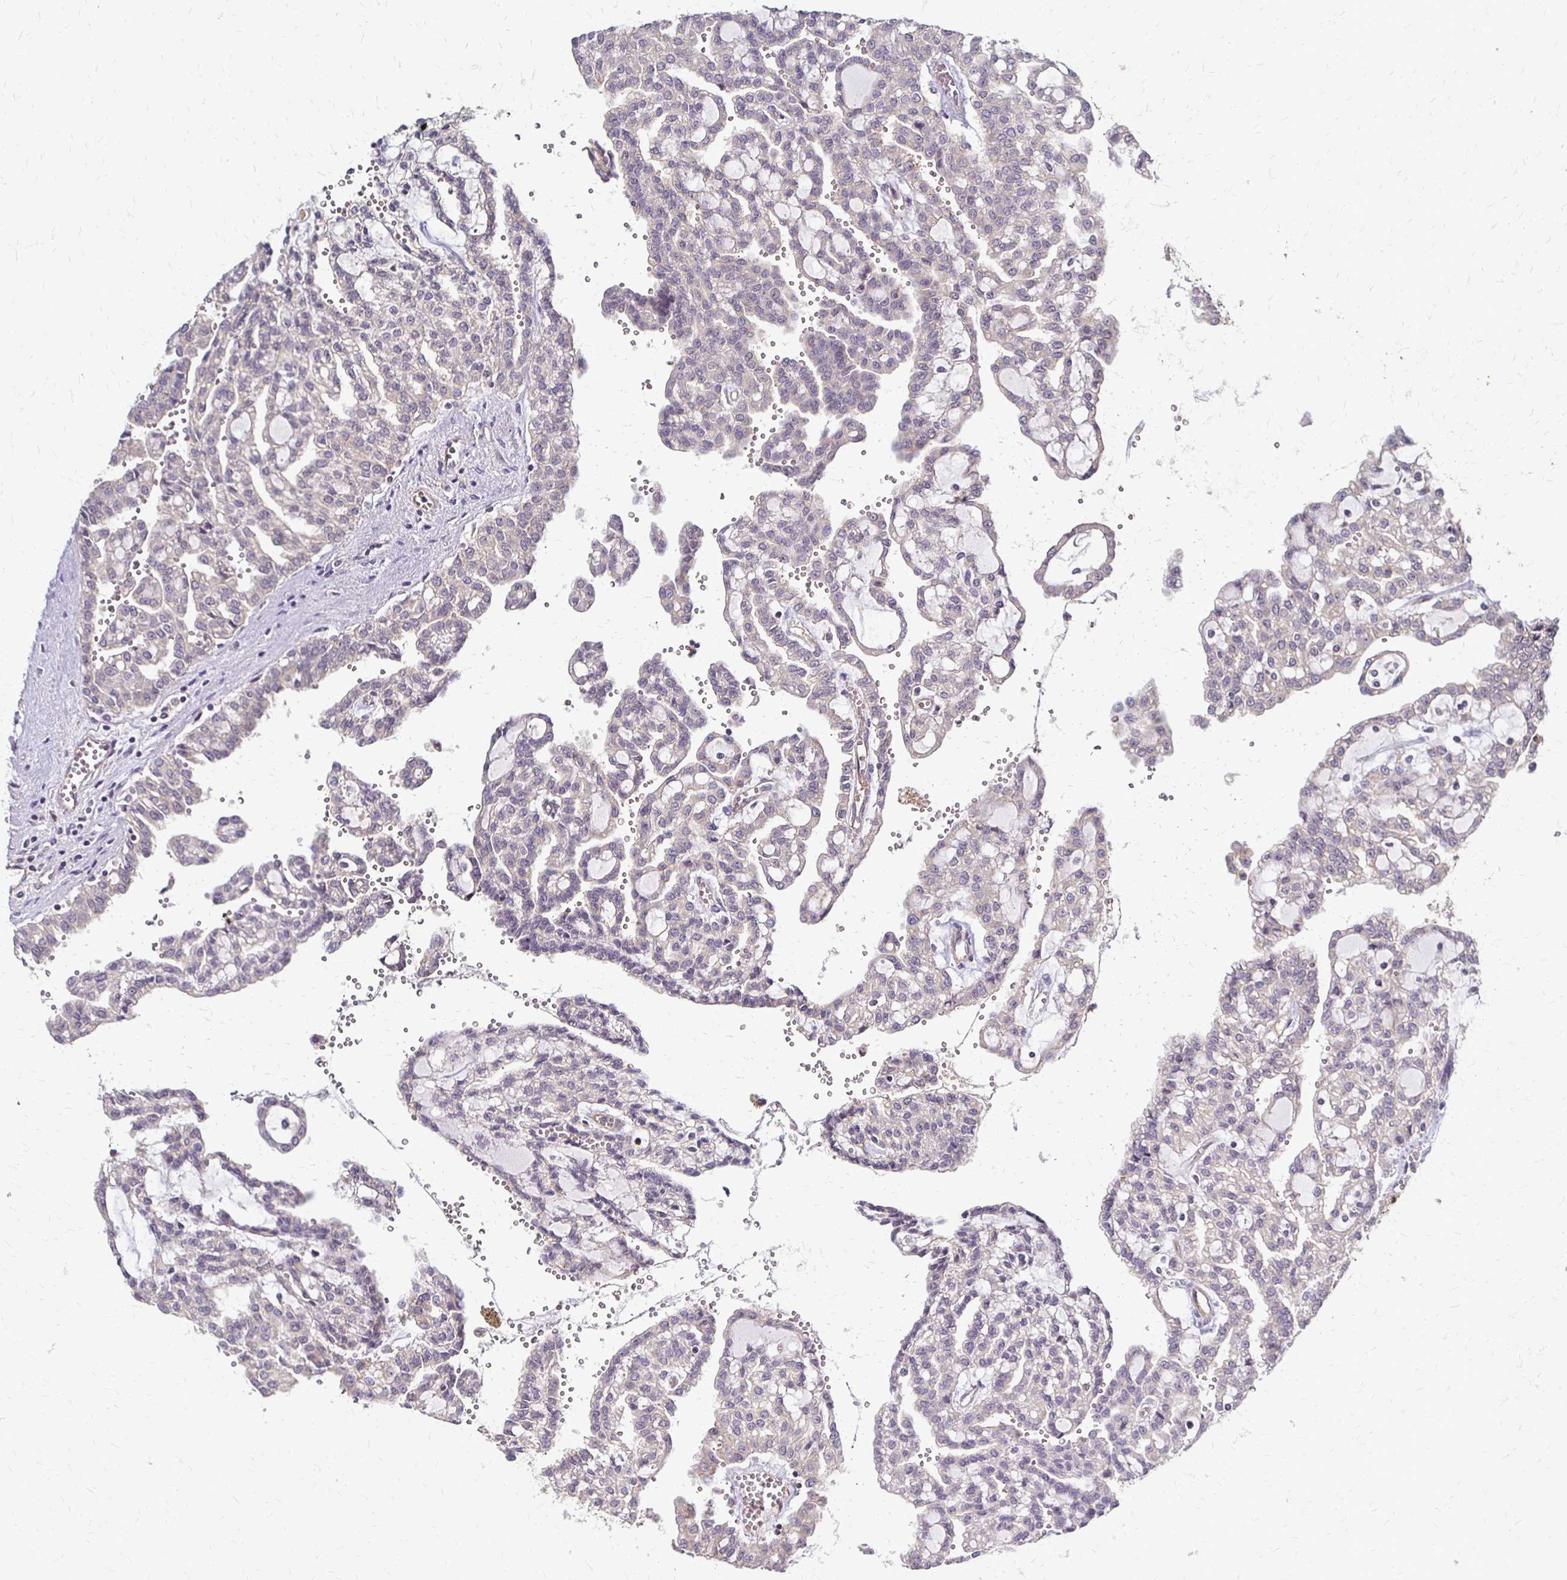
{"staining": {"intensity": "negative", "quantity": "none", "location": "none"}, "tissue": "renal cancer", "cell_type": "Tumor cells", "image_type": "cancer", "snomed": [{"axis": "morphology", "description": "Adenocarcinoma, NOS"}, {"axis": "topography", "description": "Kidney"}], "caption": "Human renal cancer stained for a protein using immunohistochemistry shows no expression in tumor cells.", "gene": "SLC9A9", "patient": {"sex": "male", "age": 63}}